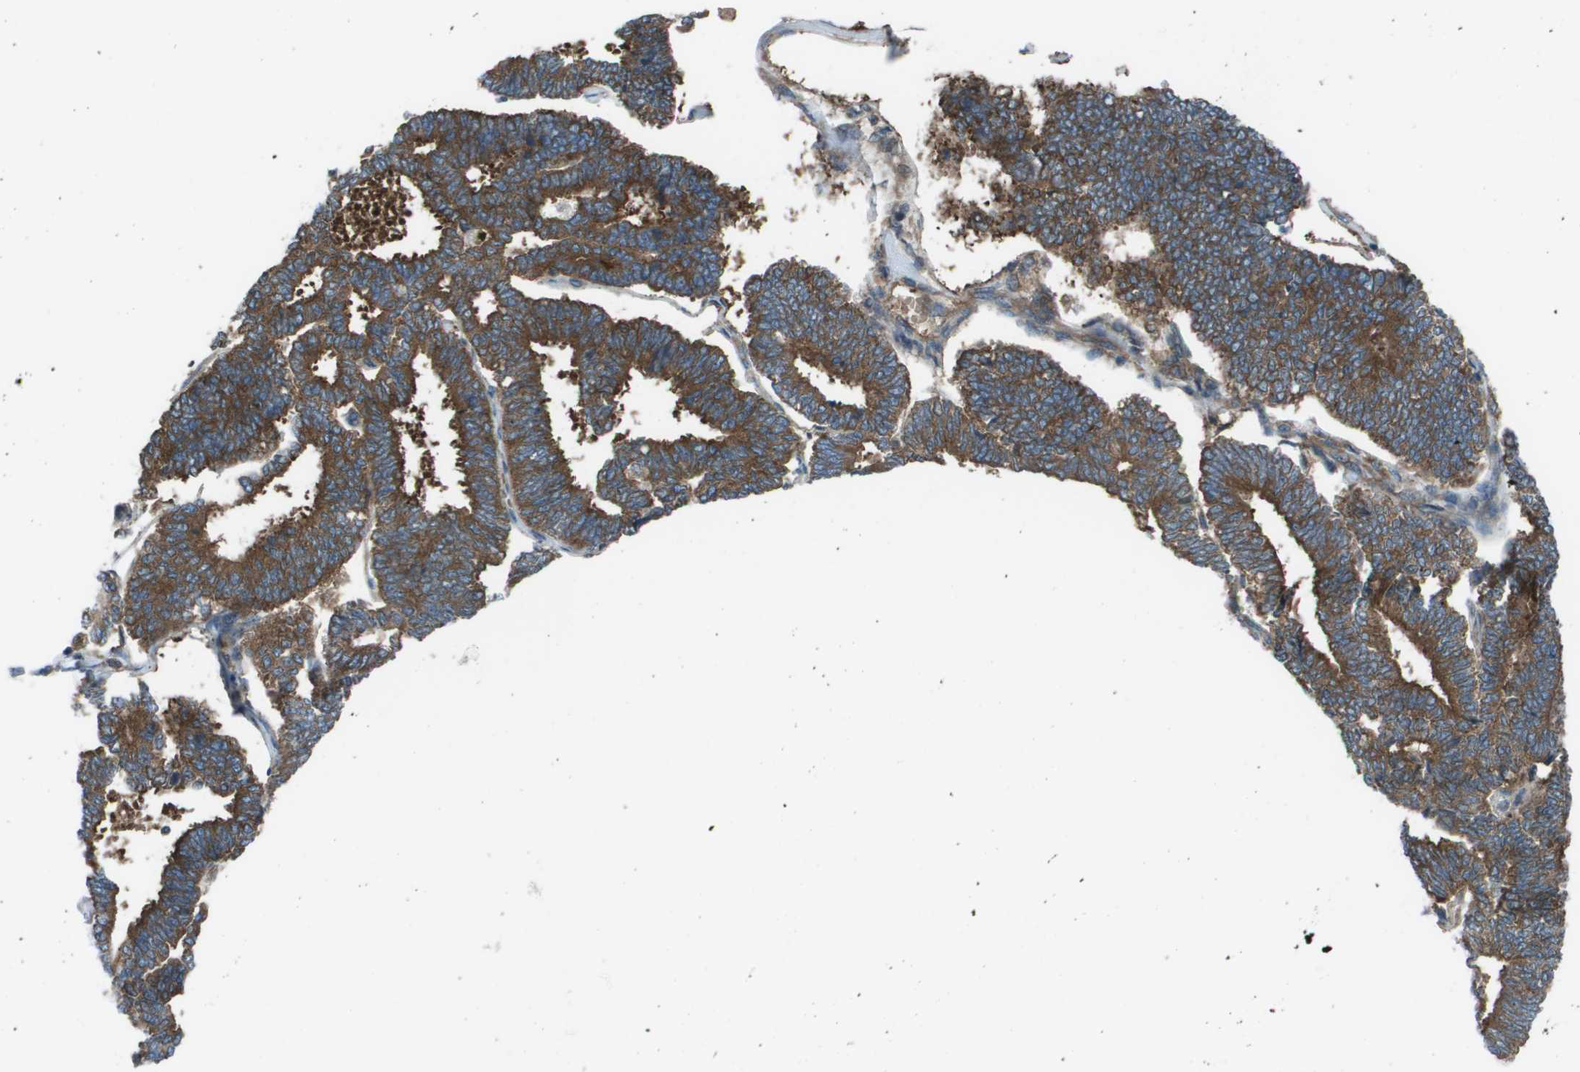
{"staining": {"intensity": "strong", "quantity": ">75%", "location": "cytoplasmic/membranous"}, "tissue": "endometrial cancer", "cell_type": "Tumor cells", "image_type": "cancer", "snomed": [{"axis": "morphology", "description": "Adenocarcinoma, NOS"}, {"axis": "topography", "description": "Endometrium"}], "caption": "Immunohistochemical staining of human endometrial cancer demonstrates high levels of strong cytoplasmic/membranous protein staining in about >75% of tumor cells. Using DAB (3,3'-diaminobenzidine) (brown) and hematoxylin (blue) stains, captured at high magnification using brightfield microscopy.", "gene": "EIF3B", "patient": {"sex": "female", "age": 70}}